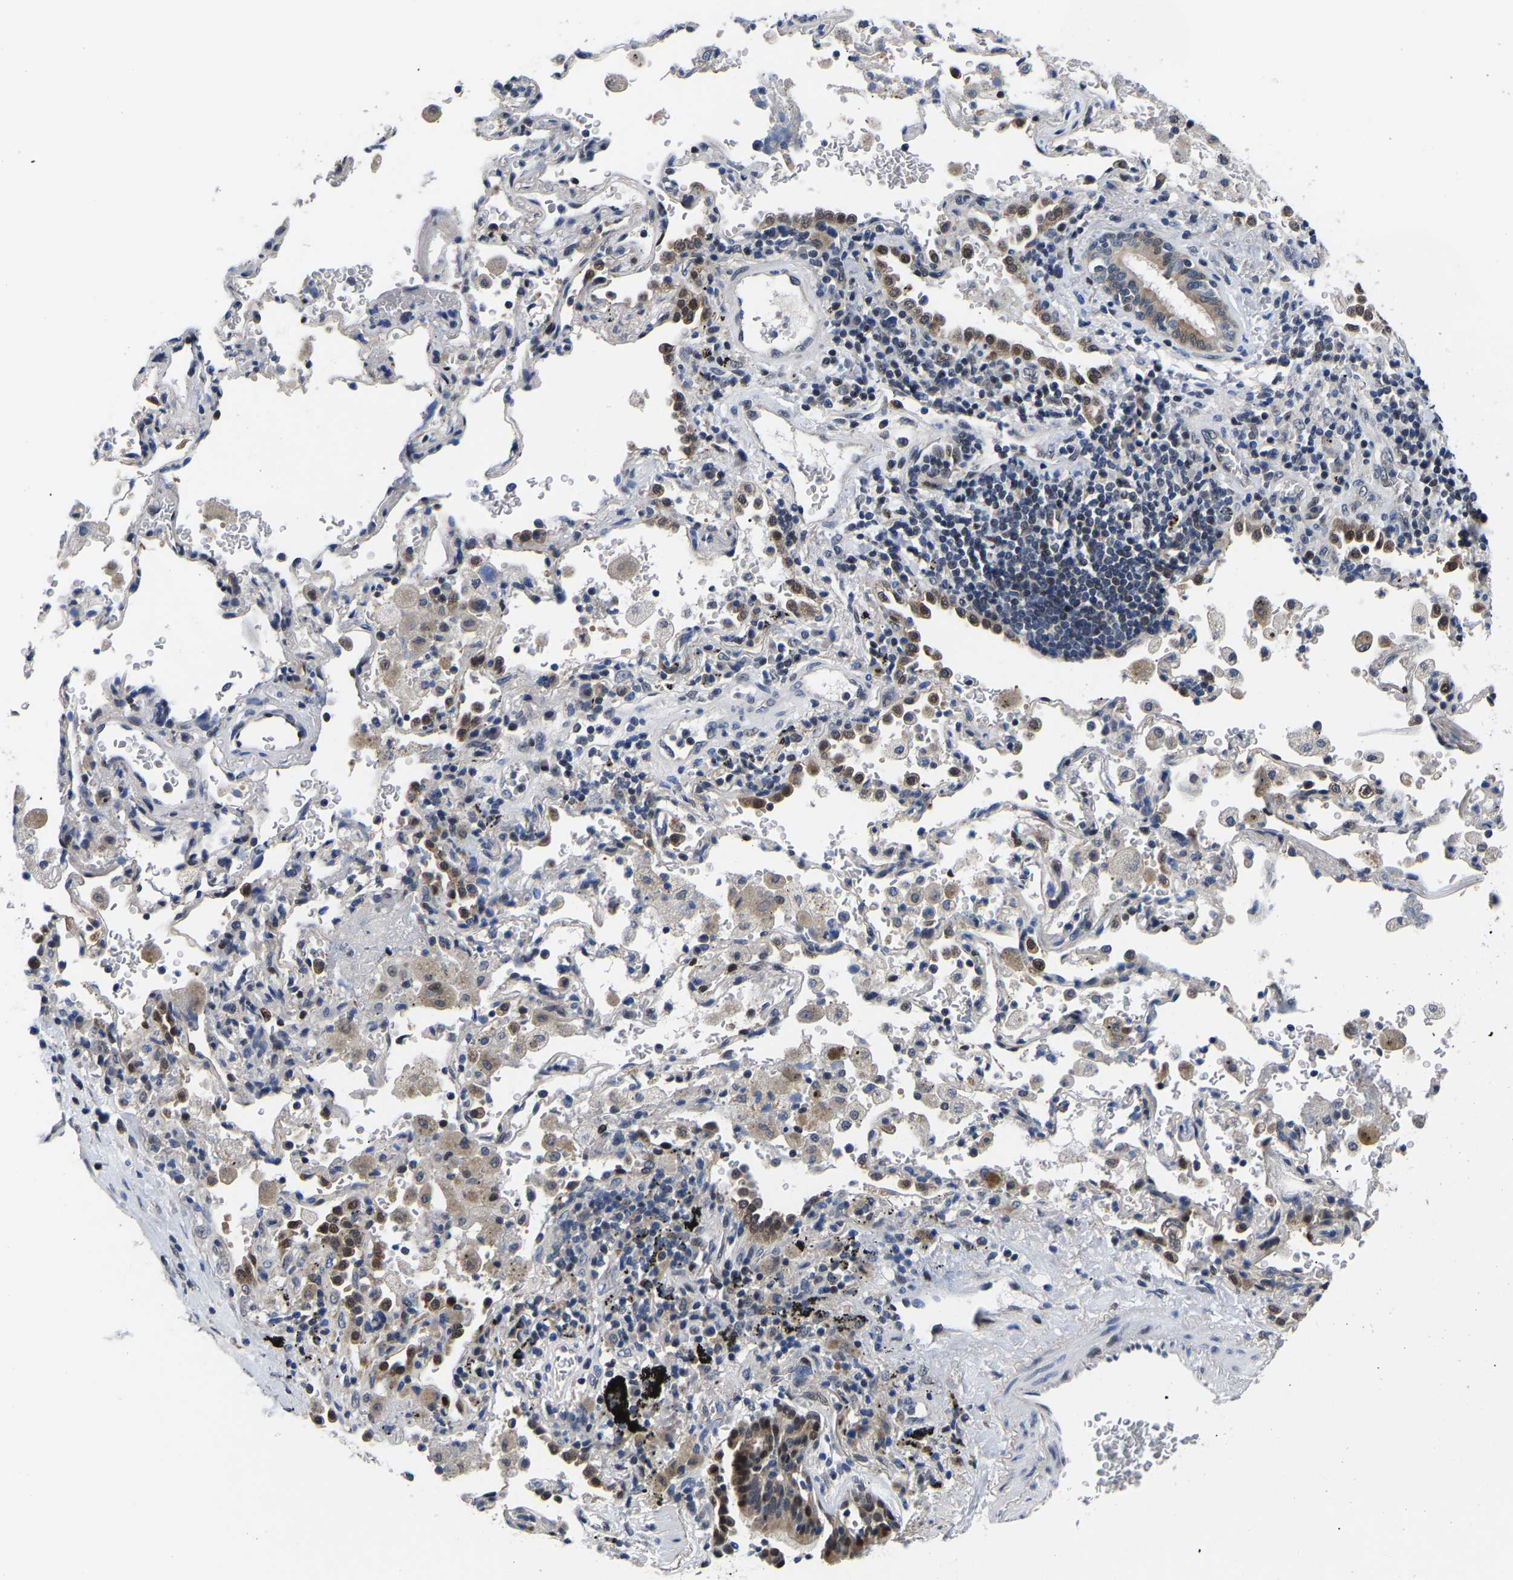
{"staining": {"intensity": "moderate", "quantity": ">75%", "location": "nuclear"}, "tissue": "lung cancer", "cell_type": "Tumor cells", "image_type": "cancer", "snomed": [{"axis": "morphology", "description": "Adenocarcinoma, NOS"}, {"axis": "topography", "description": "Lung"}], "caption": "Immunohistochemistry (IHC) of lung cancer displays medium levels of moderate nuclear expression in approximately >75% of tumor cells. (brown staining indicates protein expression, while blue staining denotes nuclei).", "gene": "PTRHD1", "patient": {"sex": "male", "age": 64}}